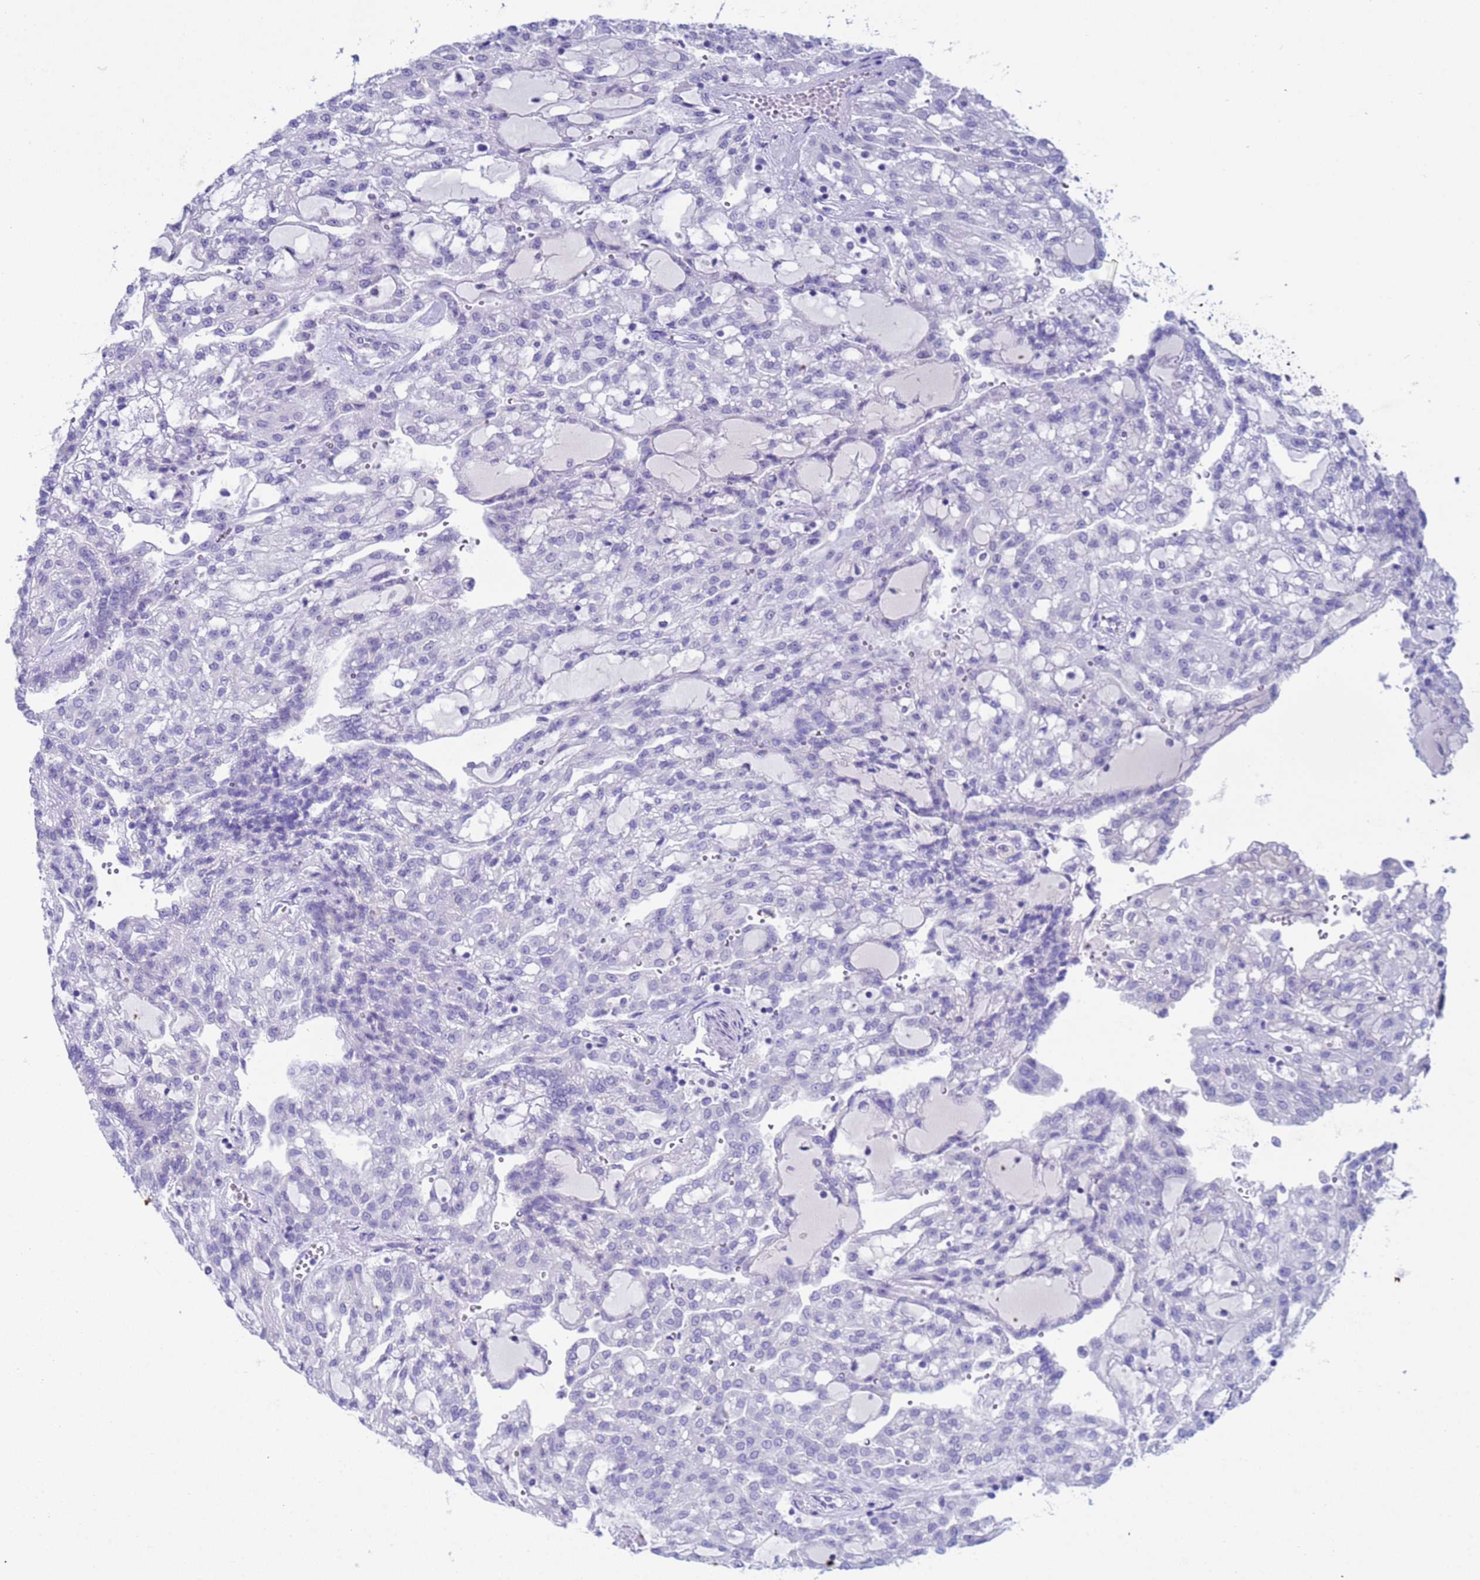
{"staining": {"intensity": "negative", "quantity": "none", "location": "none"}, "tissue": "renal cancer", "cell_type": "Tumor cells", "image_type": "cancer", "snomed": [{"axis": "morphology", "description": "Adenocarcinoma, NOS"}, {"axis": "topography", "description": "Kidney"}], "caption": "The immunohistochemistry (IHC) histopathology image has no significant expression in tumor cells of adenocarcinoma (renal) tissue.", "gene": "CKM", "patient": {"sex": "male", "age": 63}}